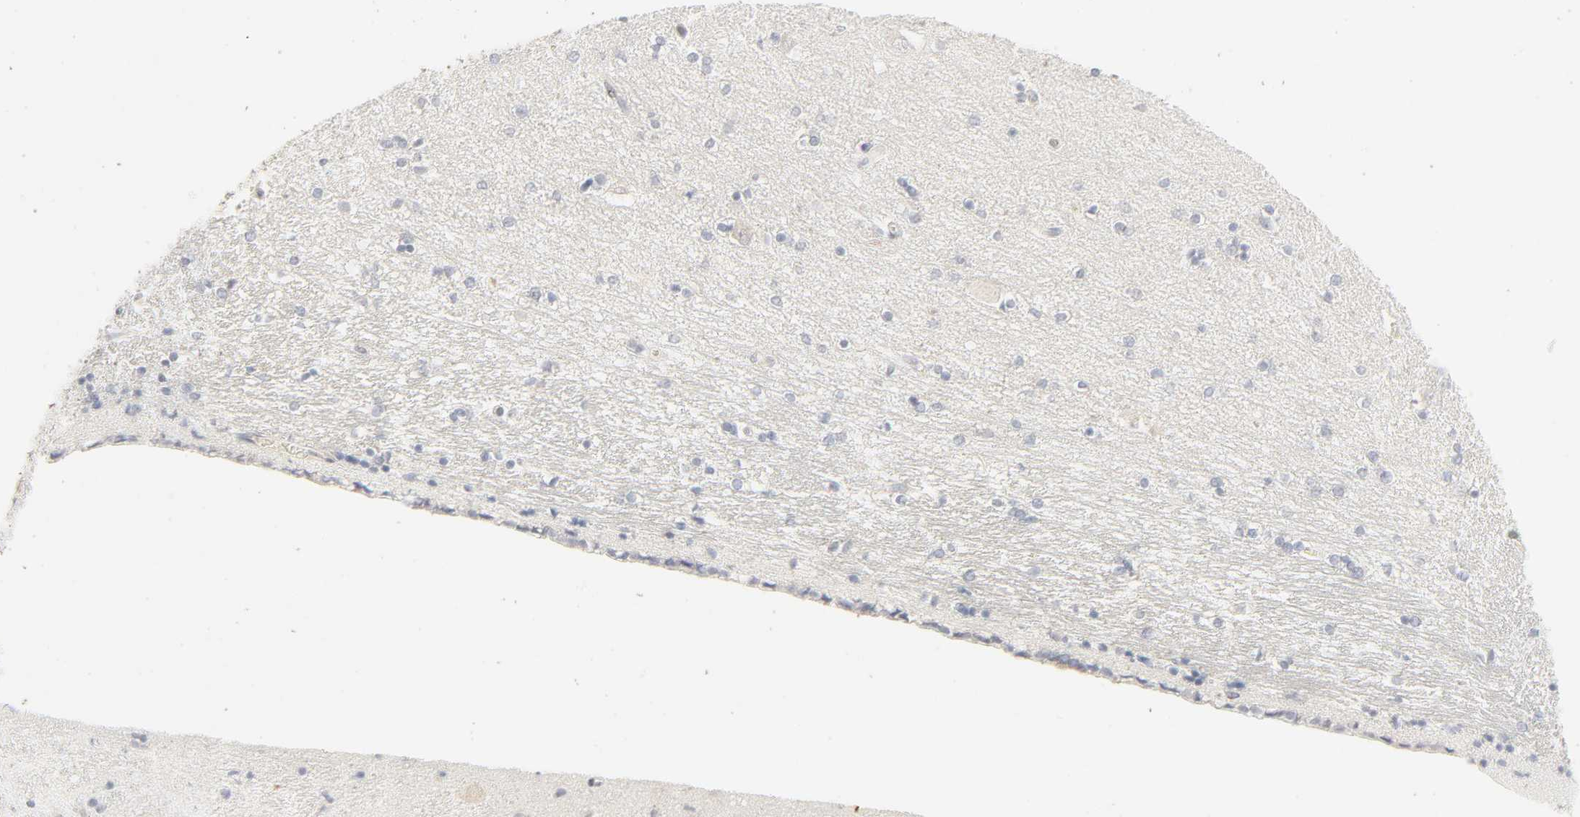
{"staining": {"intensity": "negative", "quantity": "none", "location": "none"}, "tissue": "hippocampus", "cell_type": "Glial cells", "image_type": "normal", "snomed": [{"axis": "morphology", "description": "Normal tissue, NOS"}, {"axis": "topography", "description": "Hippocampus"}], "caption": "Benign hippocampus was stained to show a protein in brown. There is no significant staining in glial cells. The staining was performed using DAB to visualize the protein expression in brown, while the nuclei were stained in blue with hematoxylin (Magnification: 20x).", "gene": "LGALS2", "patient": {"sex": "female", "age": 54}}